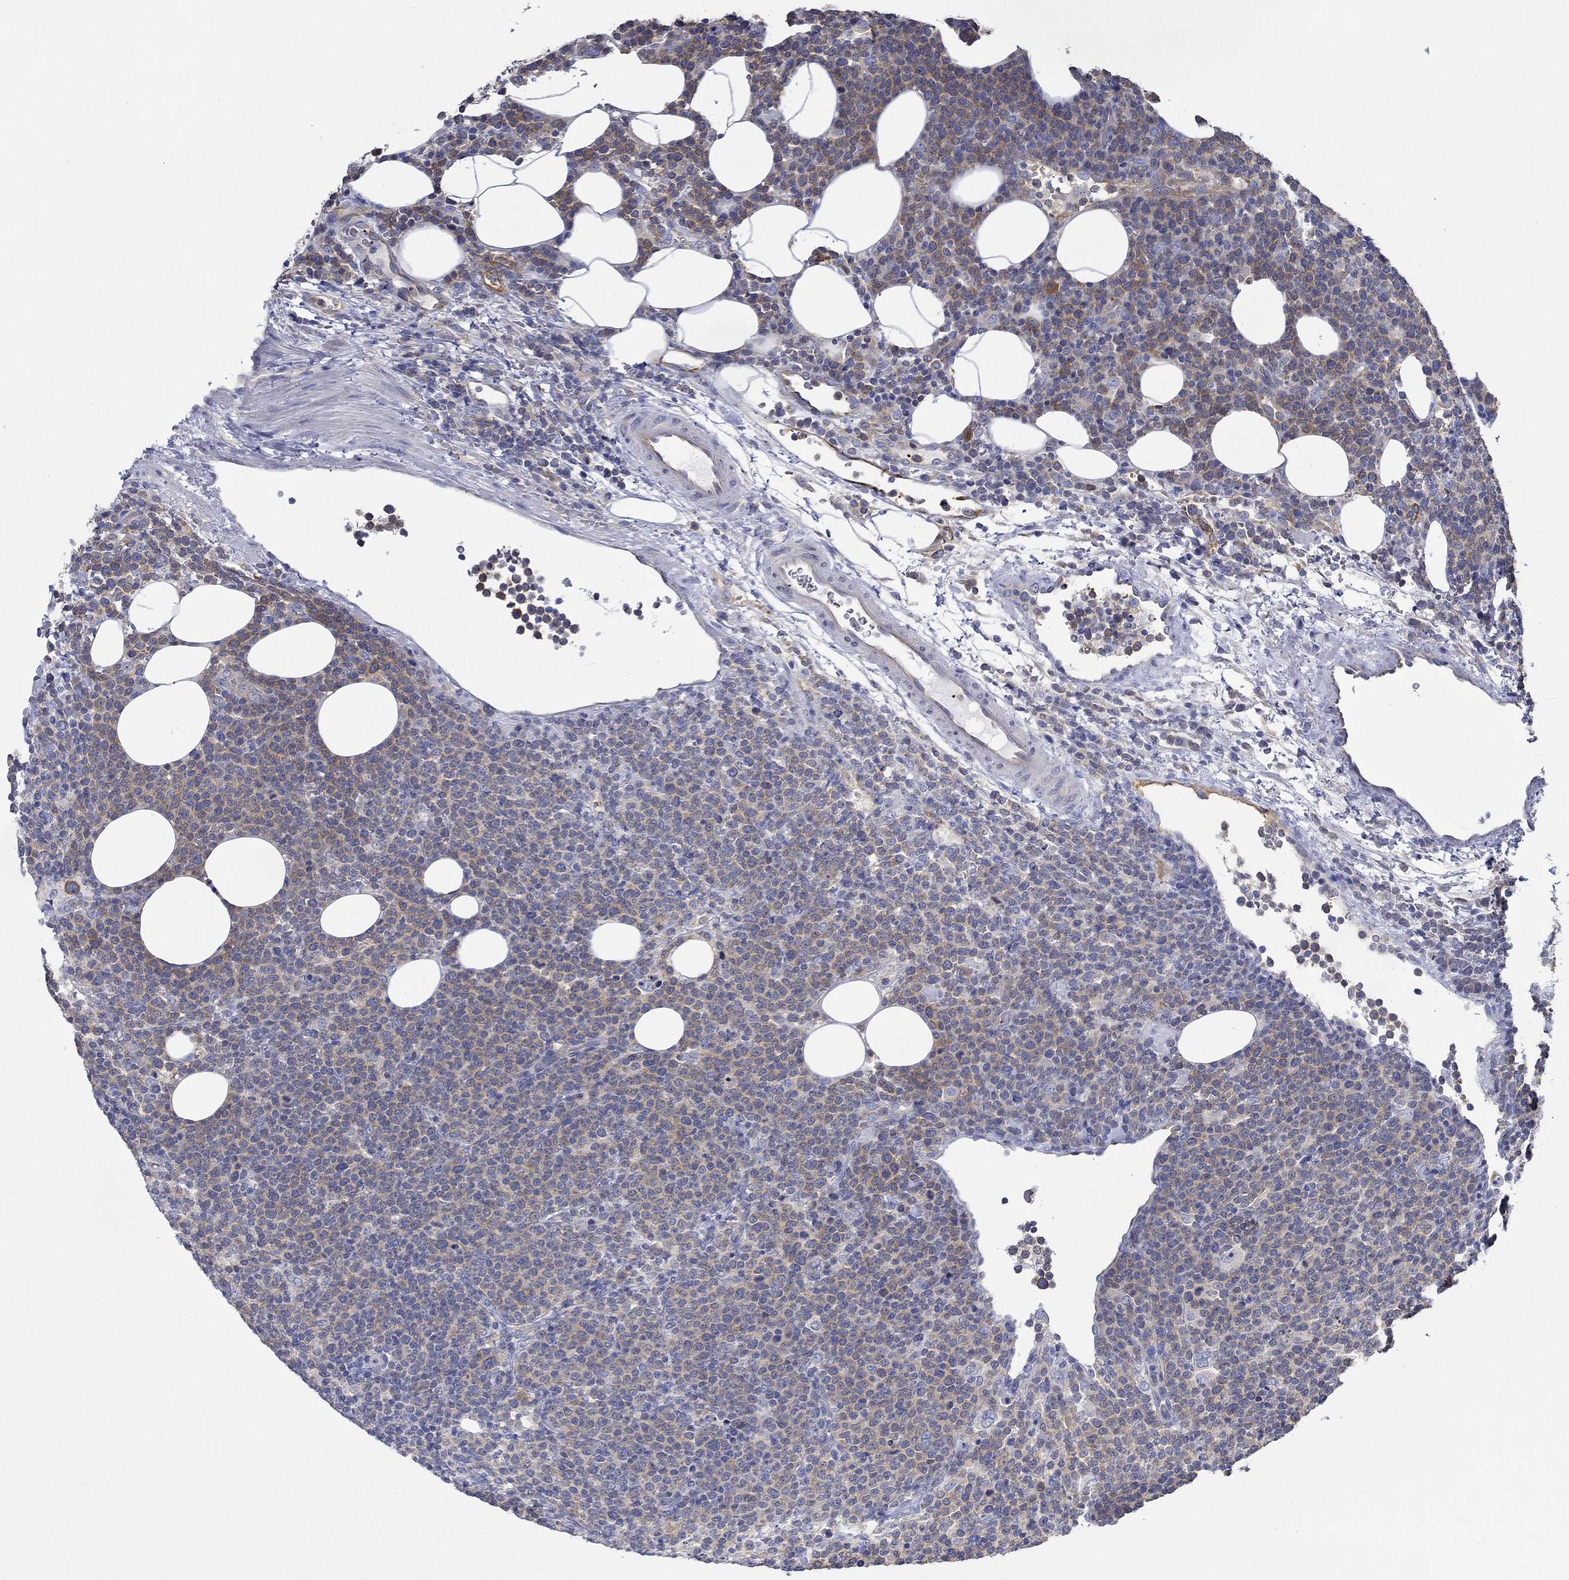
{"staining": {"intensity": "weak", "quantity": ">75%", "location": "cytoplasmic/membranous"}, "tissue": "lymphoma", "cell_type": "Tumor cells", "image_type": "cancer", "snomed": [{"axis": "morphology", "description": "Malignant lymphoma, non-Hodgkin's type, High grade"}, {"axis": "topography", "description": "Lymph node"}], "caption": "Immunohistochemical staining of human lymphoma displays low levels of weak cytoplasmic/membranous staining in approximately >75% of tumor cells.", "gene": "SLC27A3", "patient": {"sex": "male", "age": 61}}